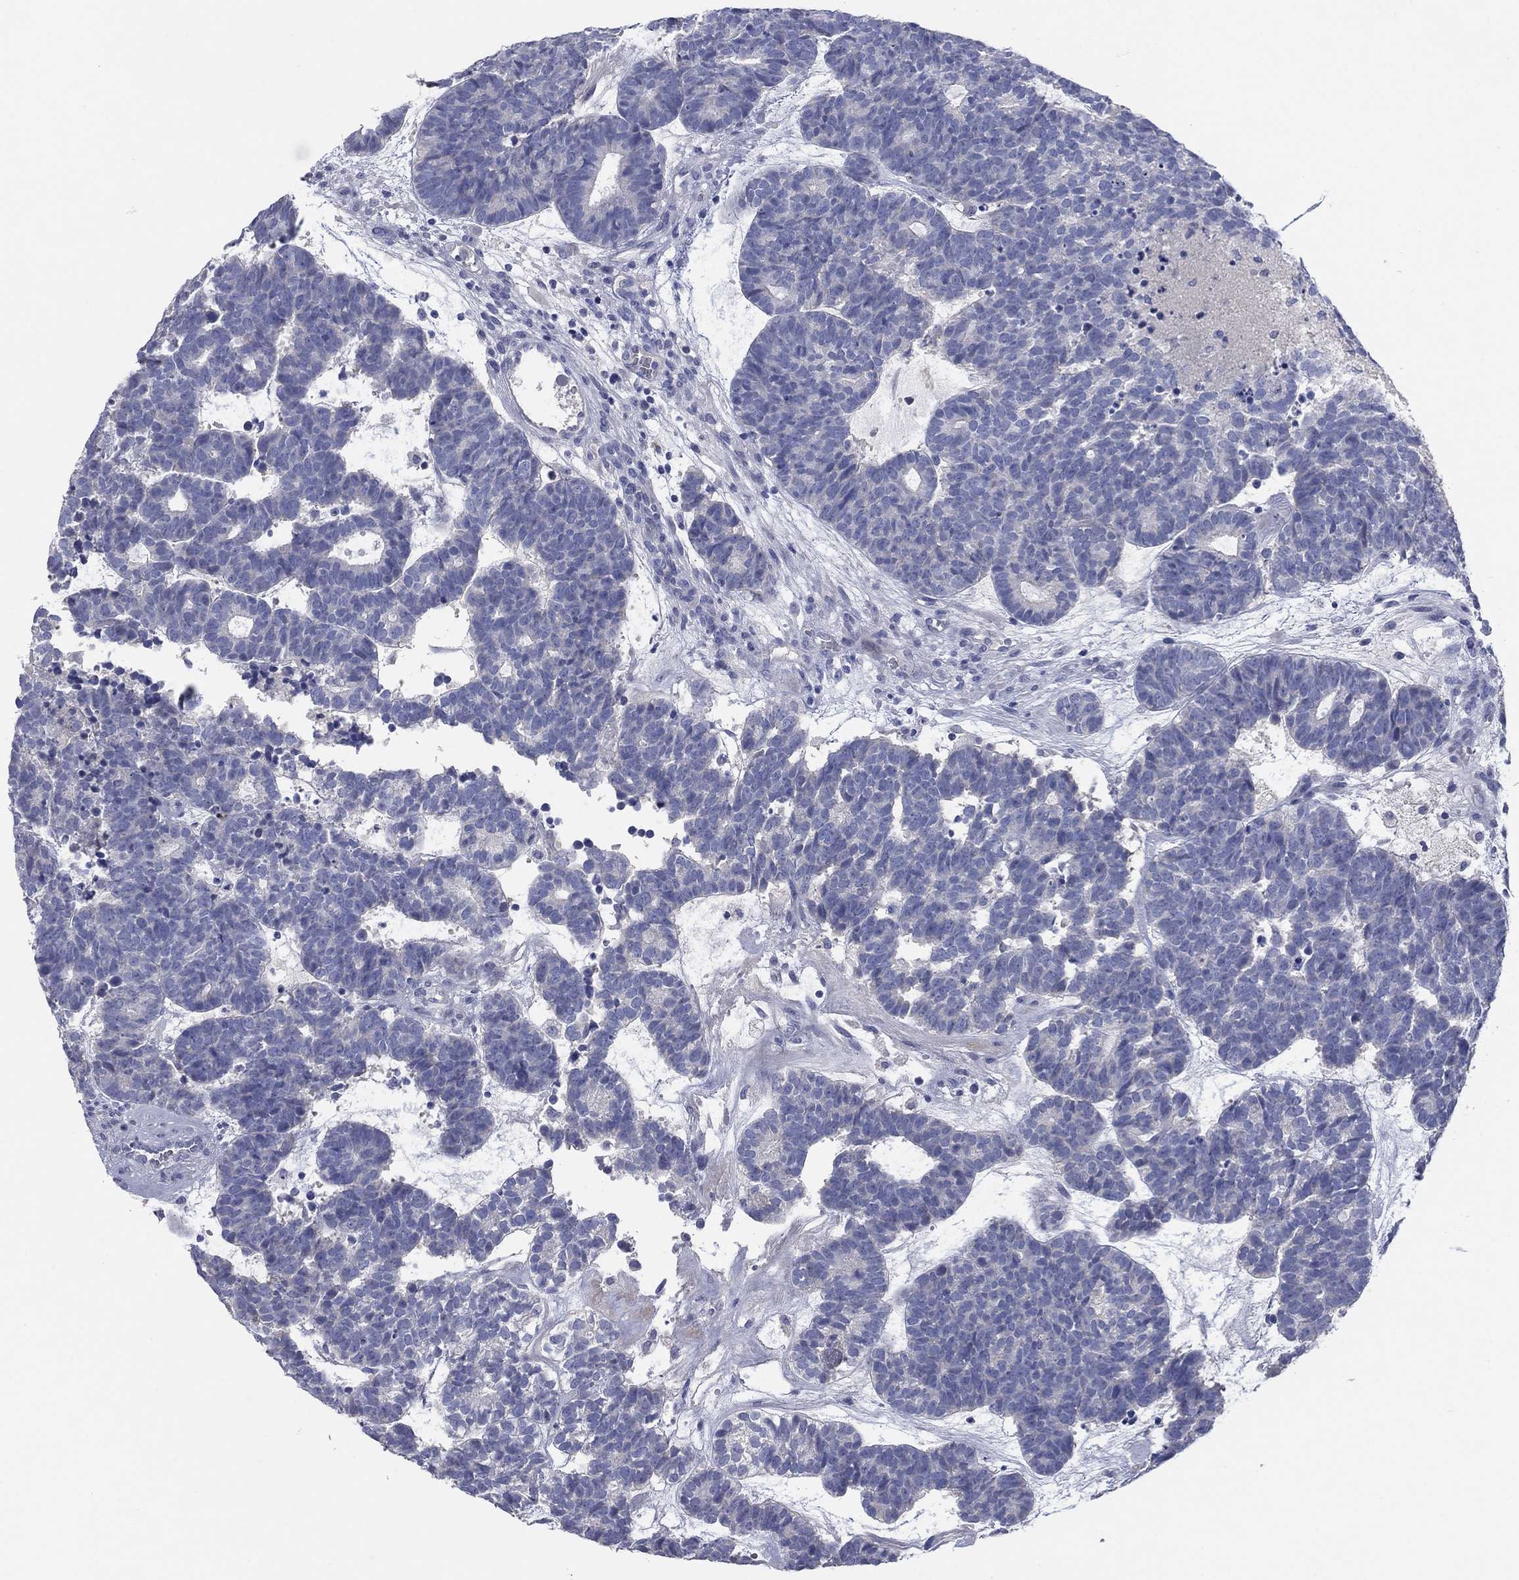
{"staining": {"intensity": "negative", "quantity": "none", "location": "none"}, "tissue": "head and neck cancer", "cell_type": "Tumor cells", "image_type": "cancer", "snomed": [{"axis": "morphology", "description": "Adenocarcinoma, NOS"}, {"axis": "topography", "description": "Head-Neck"}], "caption": "Tumor cells are negative for brown protein staining in head and neck adenocarcinoma. (Immunohistochemistry, brightfield microscopy, high magnification).", "gene": "TMEM249", "patient": {"sex": "female", "age": 81}}